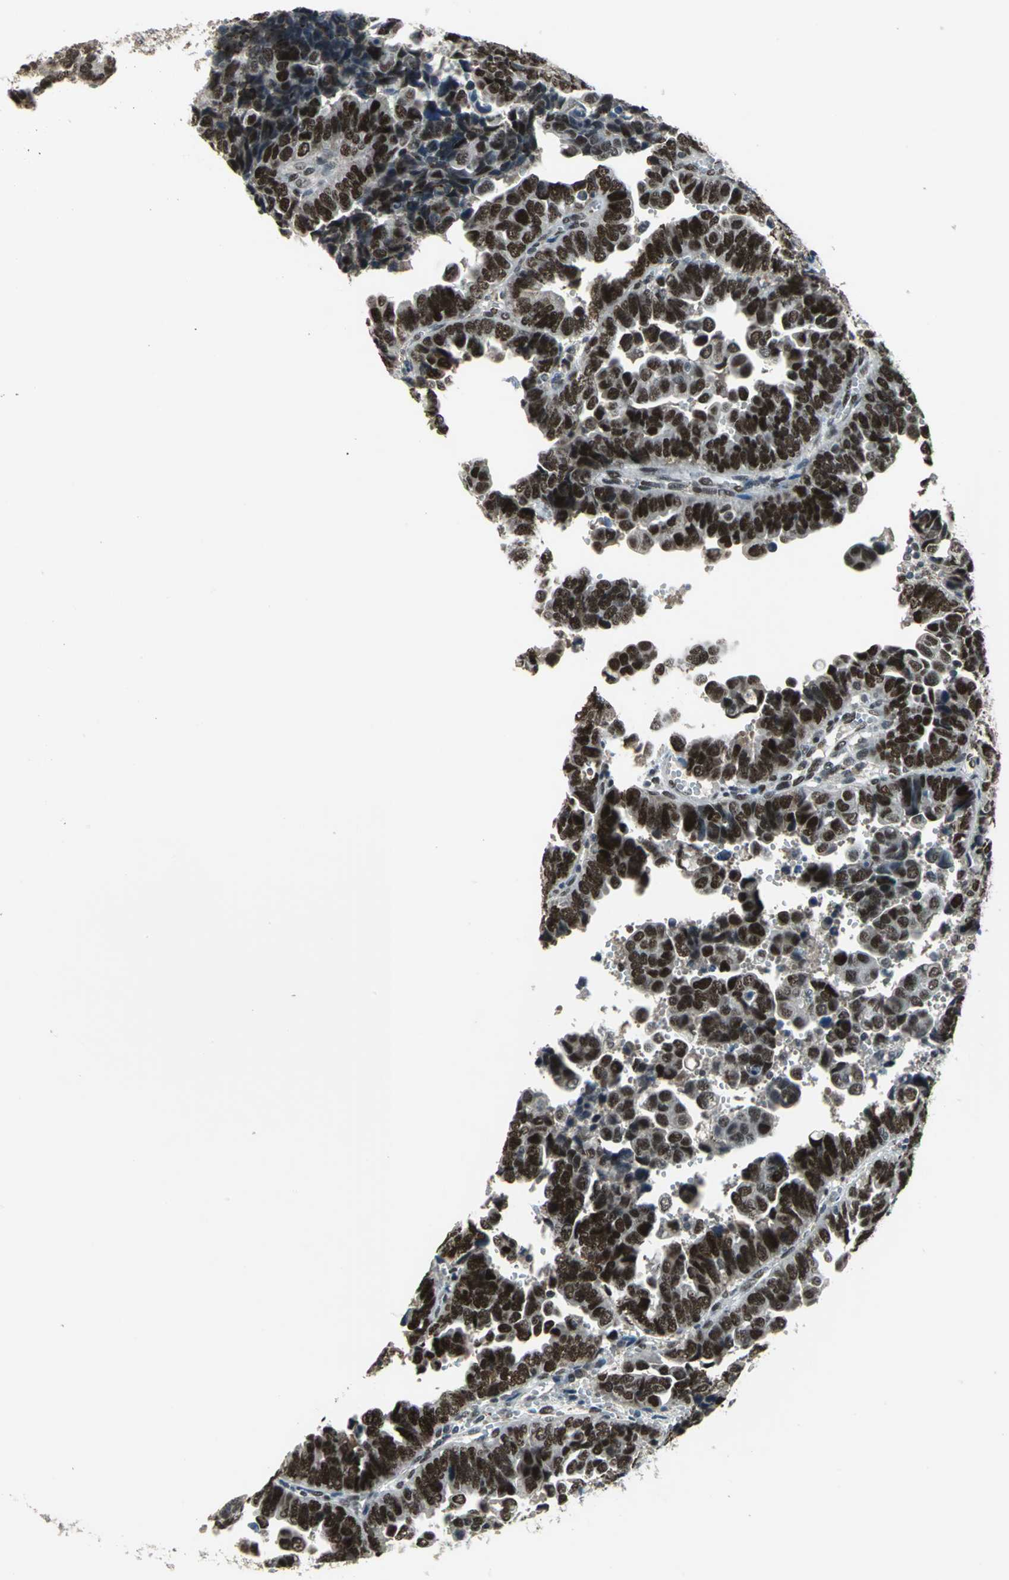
{"staining": {"intensity": "strong", "quantity": ">75%", "location": "nuclear"}, "tissue": "endometrial cancer", "cell_type": "Tumor cells", "image_type": "cancer", "snomed": [{"axis": "morphology", "description": "Adenocarcinoma, NOS"}, {"axis": "topography", "description": "Endometrium"}], "caption": "Tumor cells reveal high levels of strong nuclear positivity in about >75% of cells in human endometrial adenocarcinoma. (DAB = brown stain, brightfield microscopy at high magnification).", "gene": "ELF2", "patient": {"sex": "female", "age": 75}}